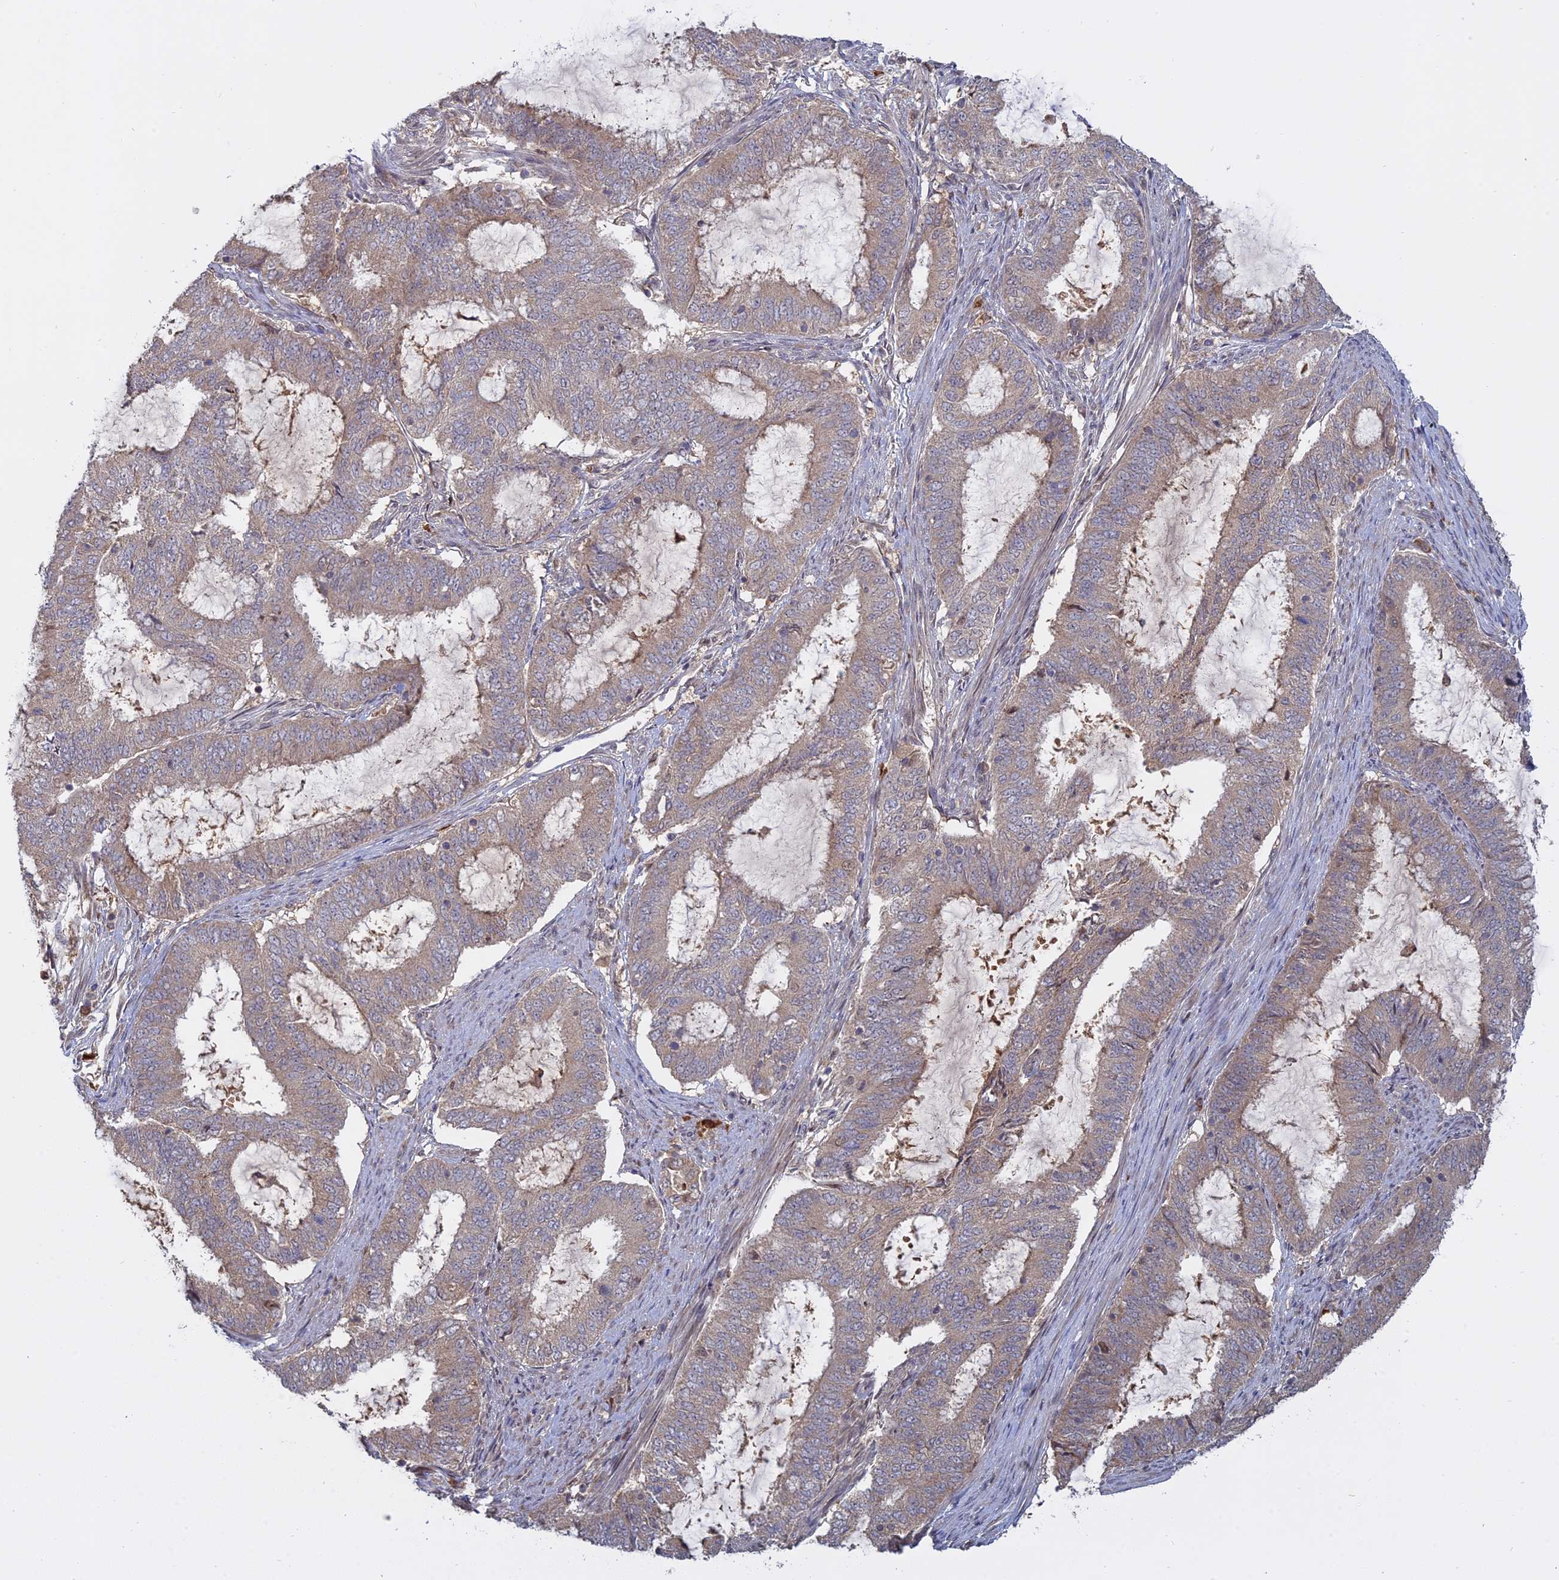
{"staining": {"intensity": "weak", "quantity": "<25%", "location": "cytoplasmic/membranous"}, "tissue": "endometrial cancer", "cell_type": "Tumor cells", "image_type": "cancer", "snomed": [{"axis": "morphology", "description": "Adenocarcinoma, NOS"}, {"axis": "topography", "description": "Endometrium"}], "caption": "DAB (3,3'-diaminobenzidine) immunohistochemical staining of adenocarcinoma (endometrial) reveals no significant staining in tumor cells.", "gene": "TMEM208", "patient": {"sex": "female", "age": 51}}